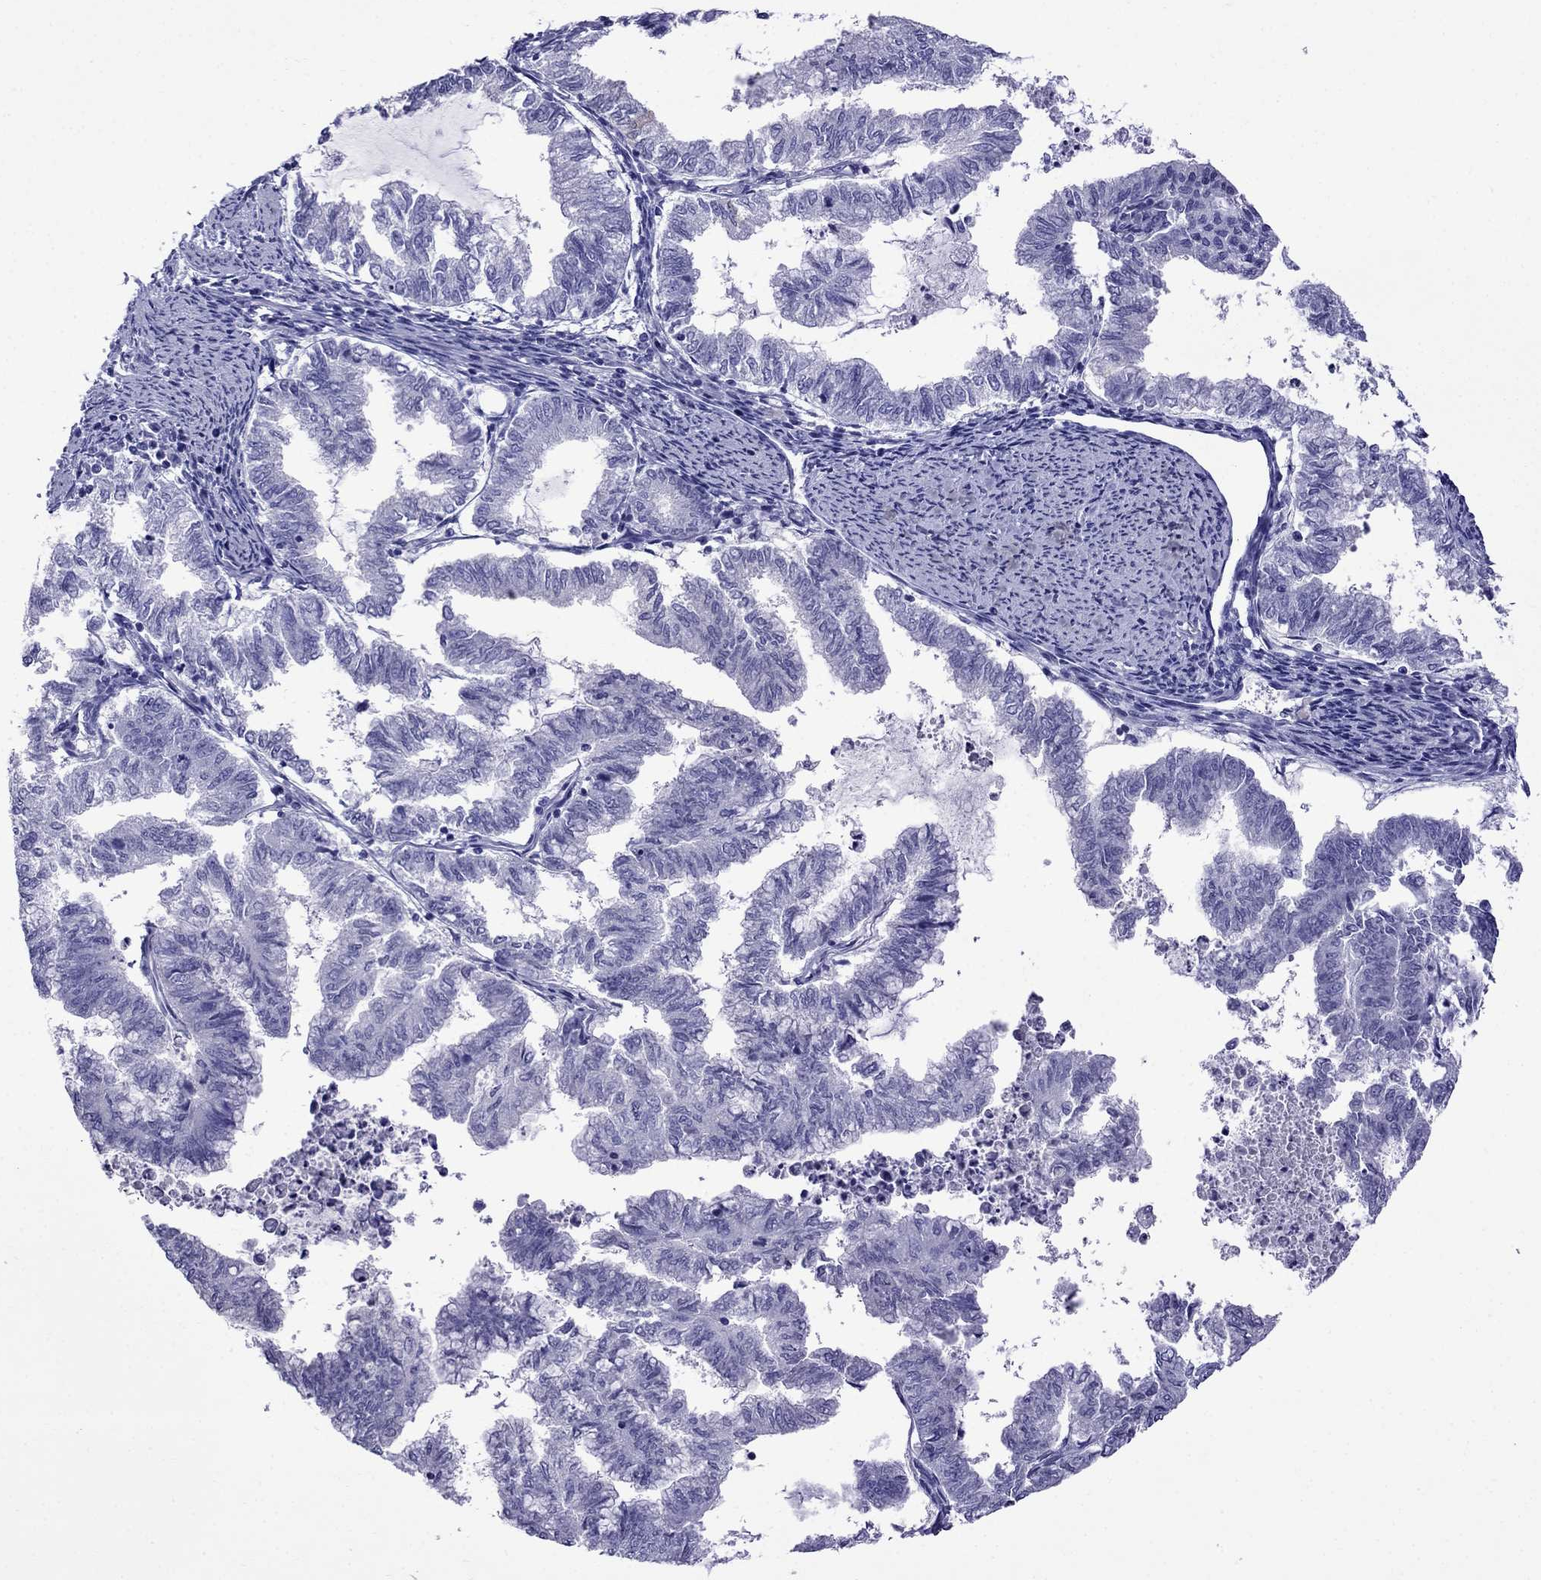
{"staining": {"intensity": "negative", "quantity": "none", "location": "none"}, "tissue": "endometrial cancer", "cell_type": "Tumor cells", "image_type": "cancer", "snomed": [{"axis": "morphology", "description": "Adenocarcinoma, NOS"}, {"axis": "topography", "description": "Endometrium"}], "caption": "An image of human endometrial cancer is negative for staining in tumor cells. Brightfield microscopy of IHC stained with DAB (brown) and hematoxylin (blue), captured at high magnification.", "gene": "CRYBA1", "patient": {"sex": "female", "age": 79}}